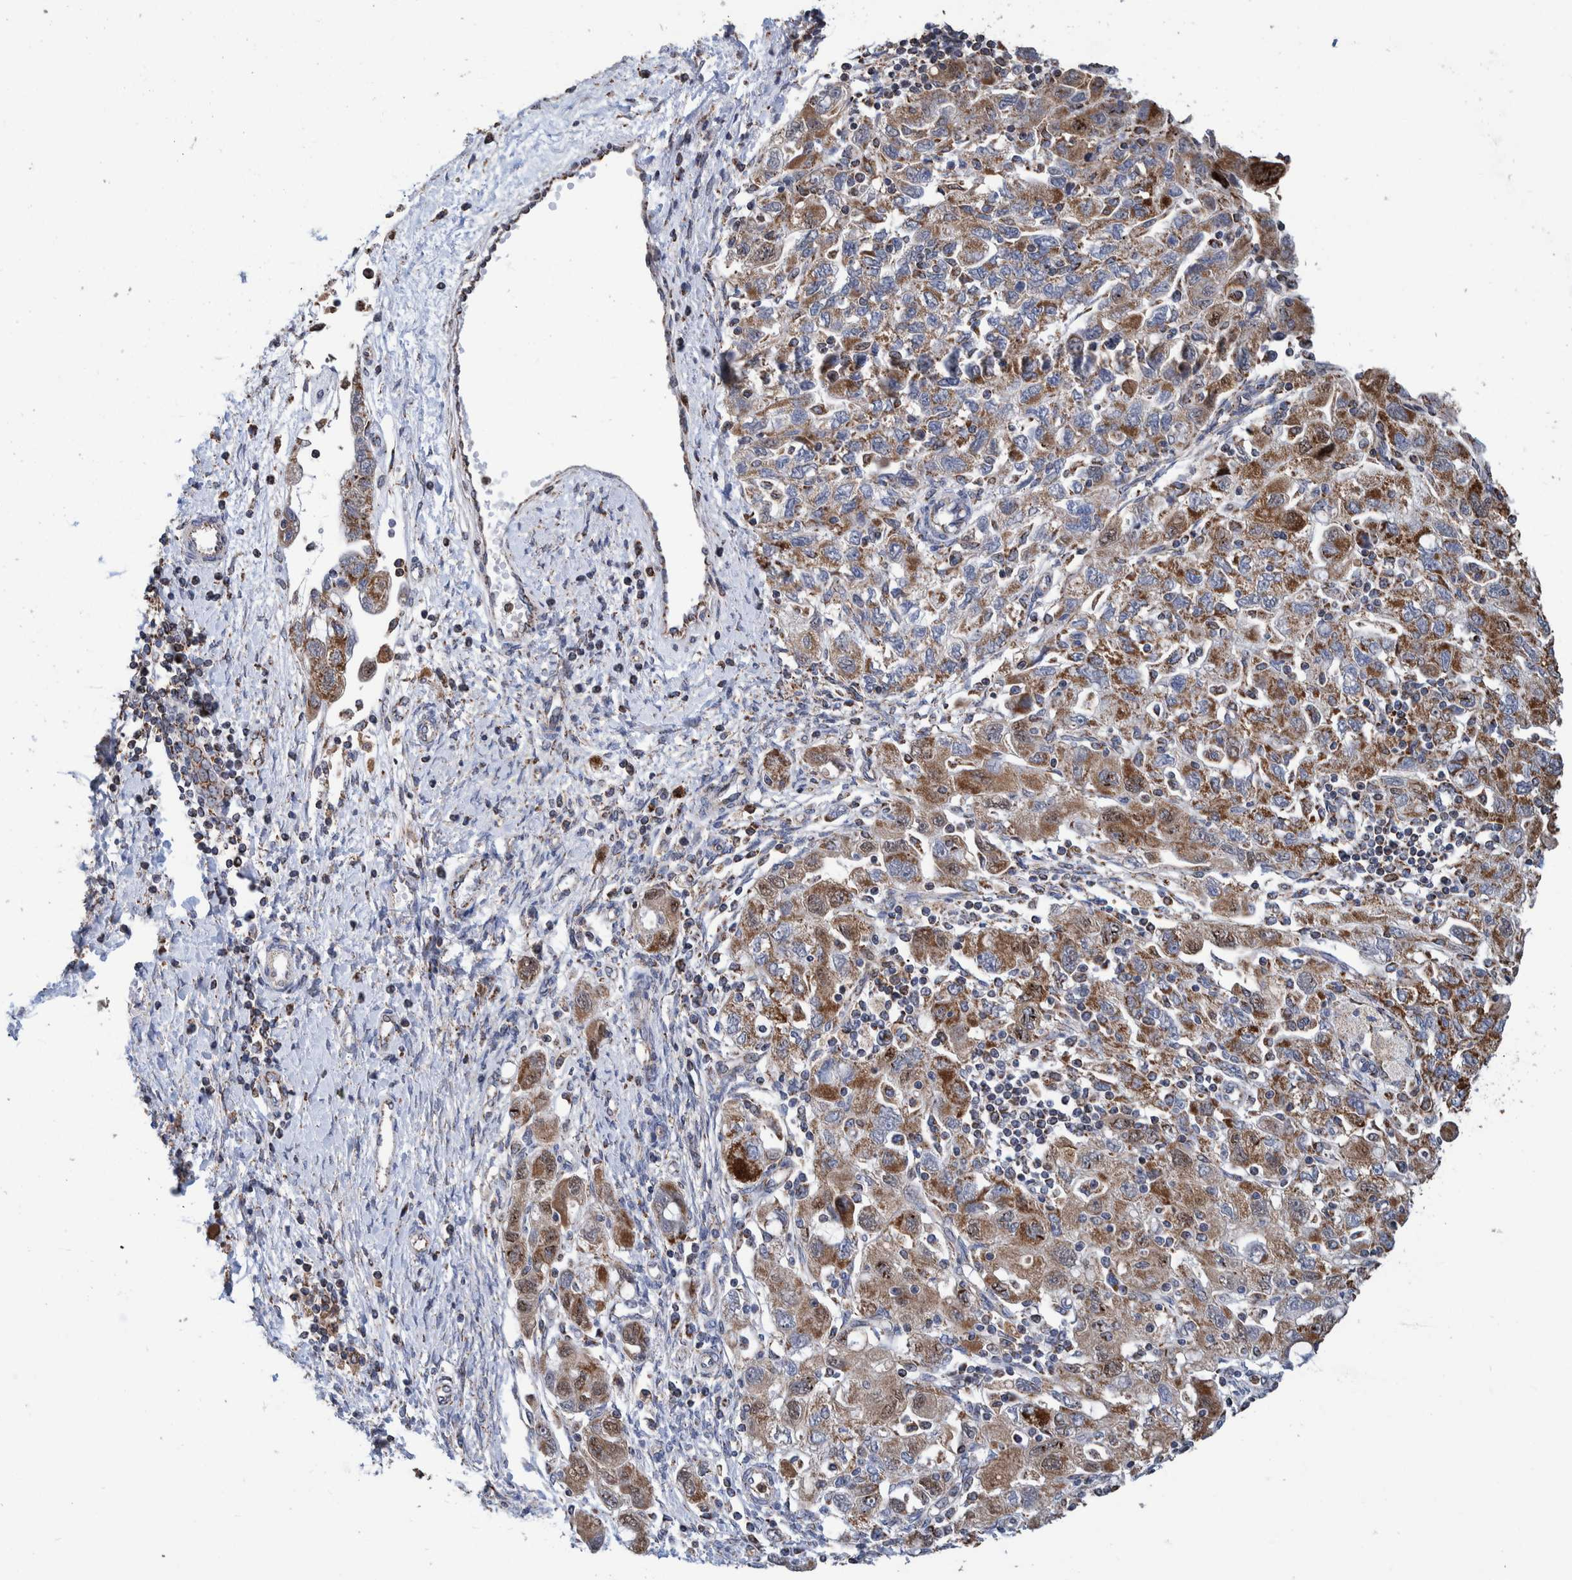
{"staining": {"intensity": "moderate", "quantity": ">75%", "location": "cytoplasmic/membranous"}, "tissue": "ovarian cancer", "cell_type": "Tumor cells", "image_type": "cancer", "snomed": [{"axis": "morphology", "description": "Carcinoma, NOS"}, {"axis": "morphology", "description": "Cystadenocarcinoma, serous, NOS"}, {"axis": "topography", "description": "Ovary"}], "caption": "Protein staining displays moderate cytoplasmic/membranous expression in about >75% of tumor cells in ovarian cancer.", "gene": "DECR1", "patient": {"sex": "female", "age": 69}}